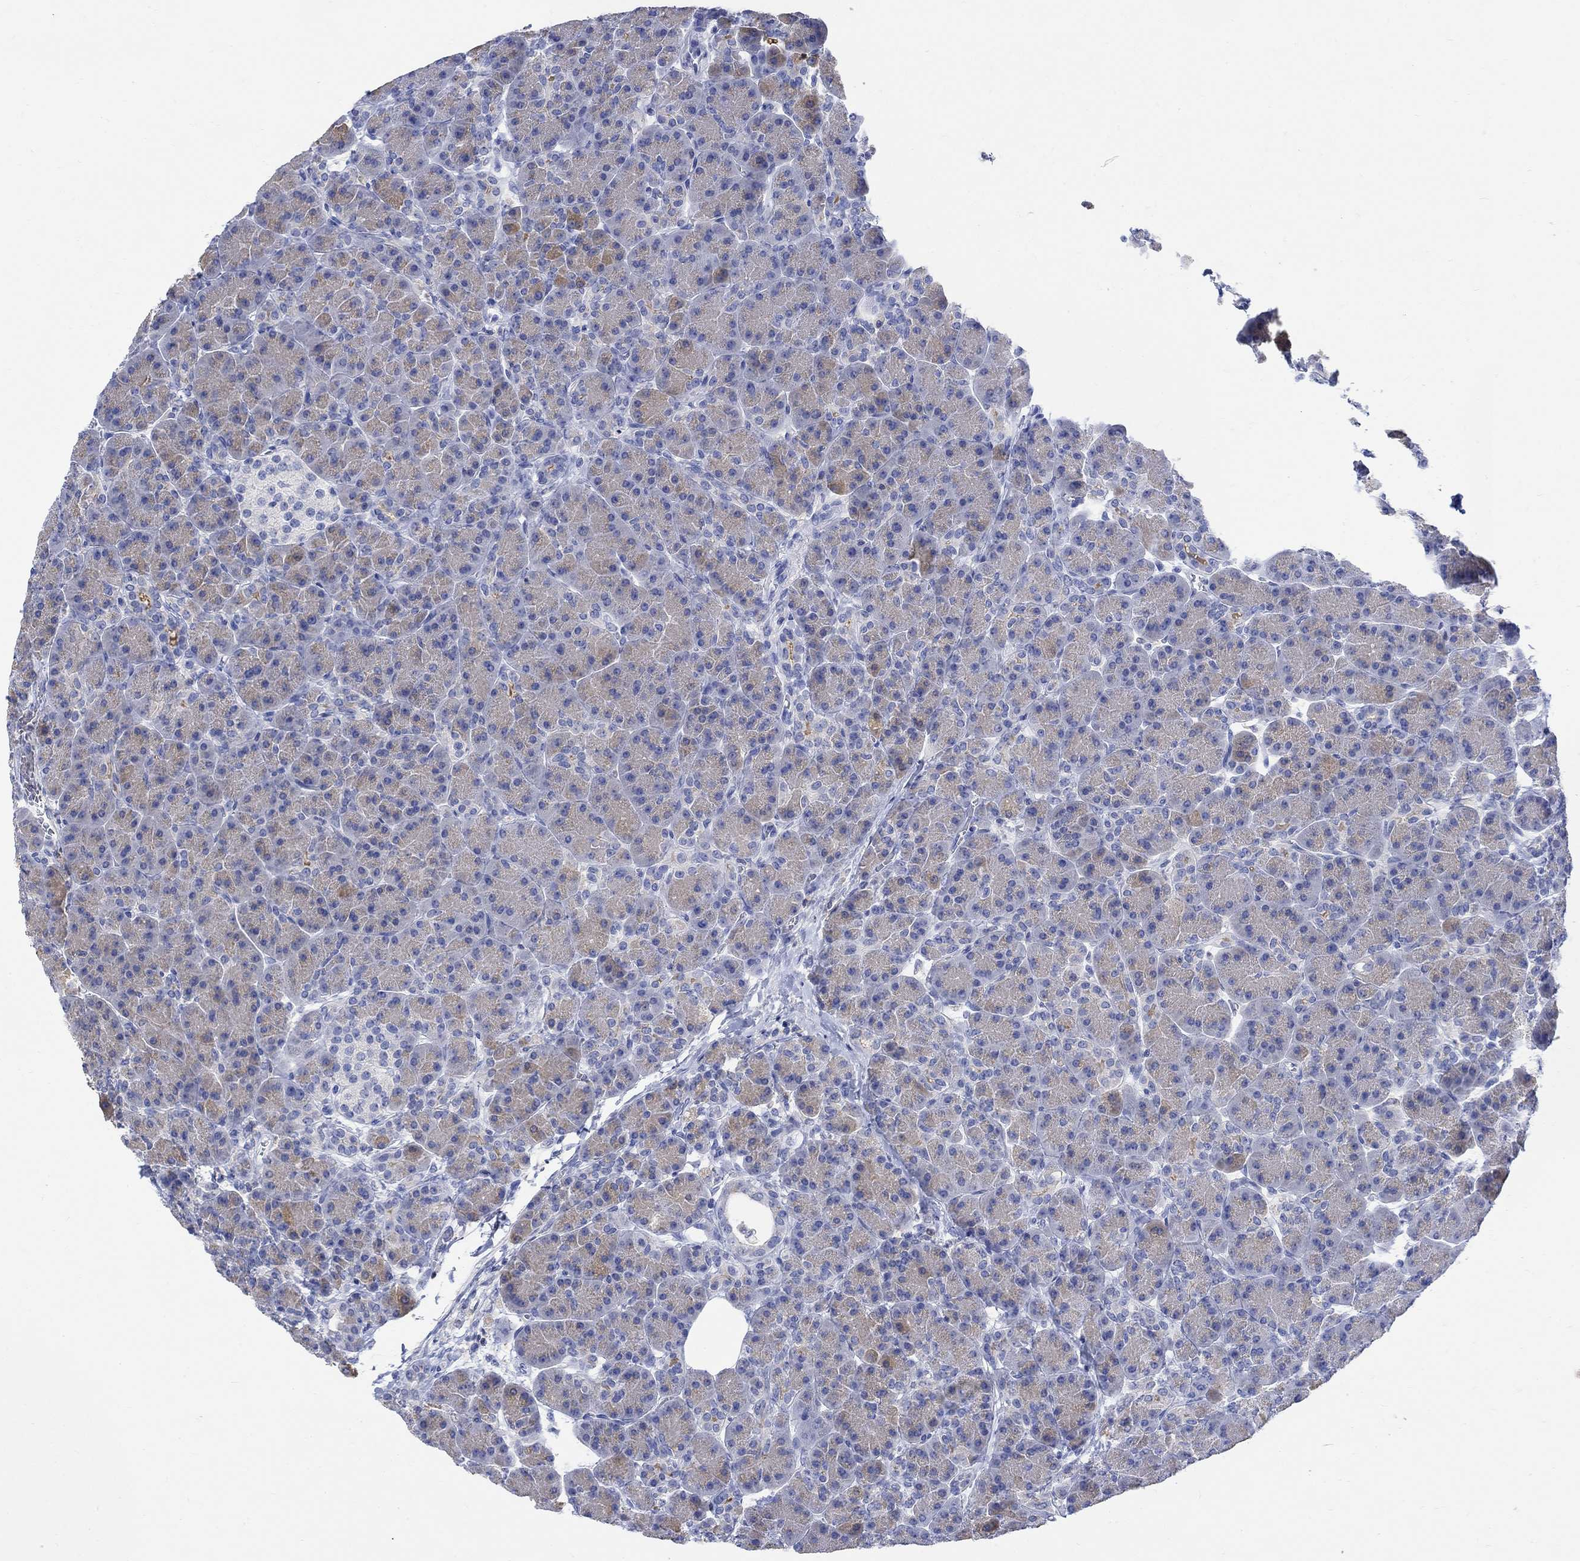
{"staining": {"intensity": "weak", "quantity": "25%-75%", "location": "cytoplasmic/membranous"}, "tissue": "pancreas", "cell_type": "Exocrine glandular cells", "image_type": "normal", "snomed": [{"axis": "morphology", "description": "Normal tissue, NOS"}, {"axis": "topography", "description": "Pancreas"}], "caption": "Immunohistochemical staining of benign human pancreas demonstrates weak cytoplasmic/membranous protein positivity in about 25%-75% of exocrine glandular cells.", "gene": "GCM1", "patient": {"sex": "female", "age": 63}}